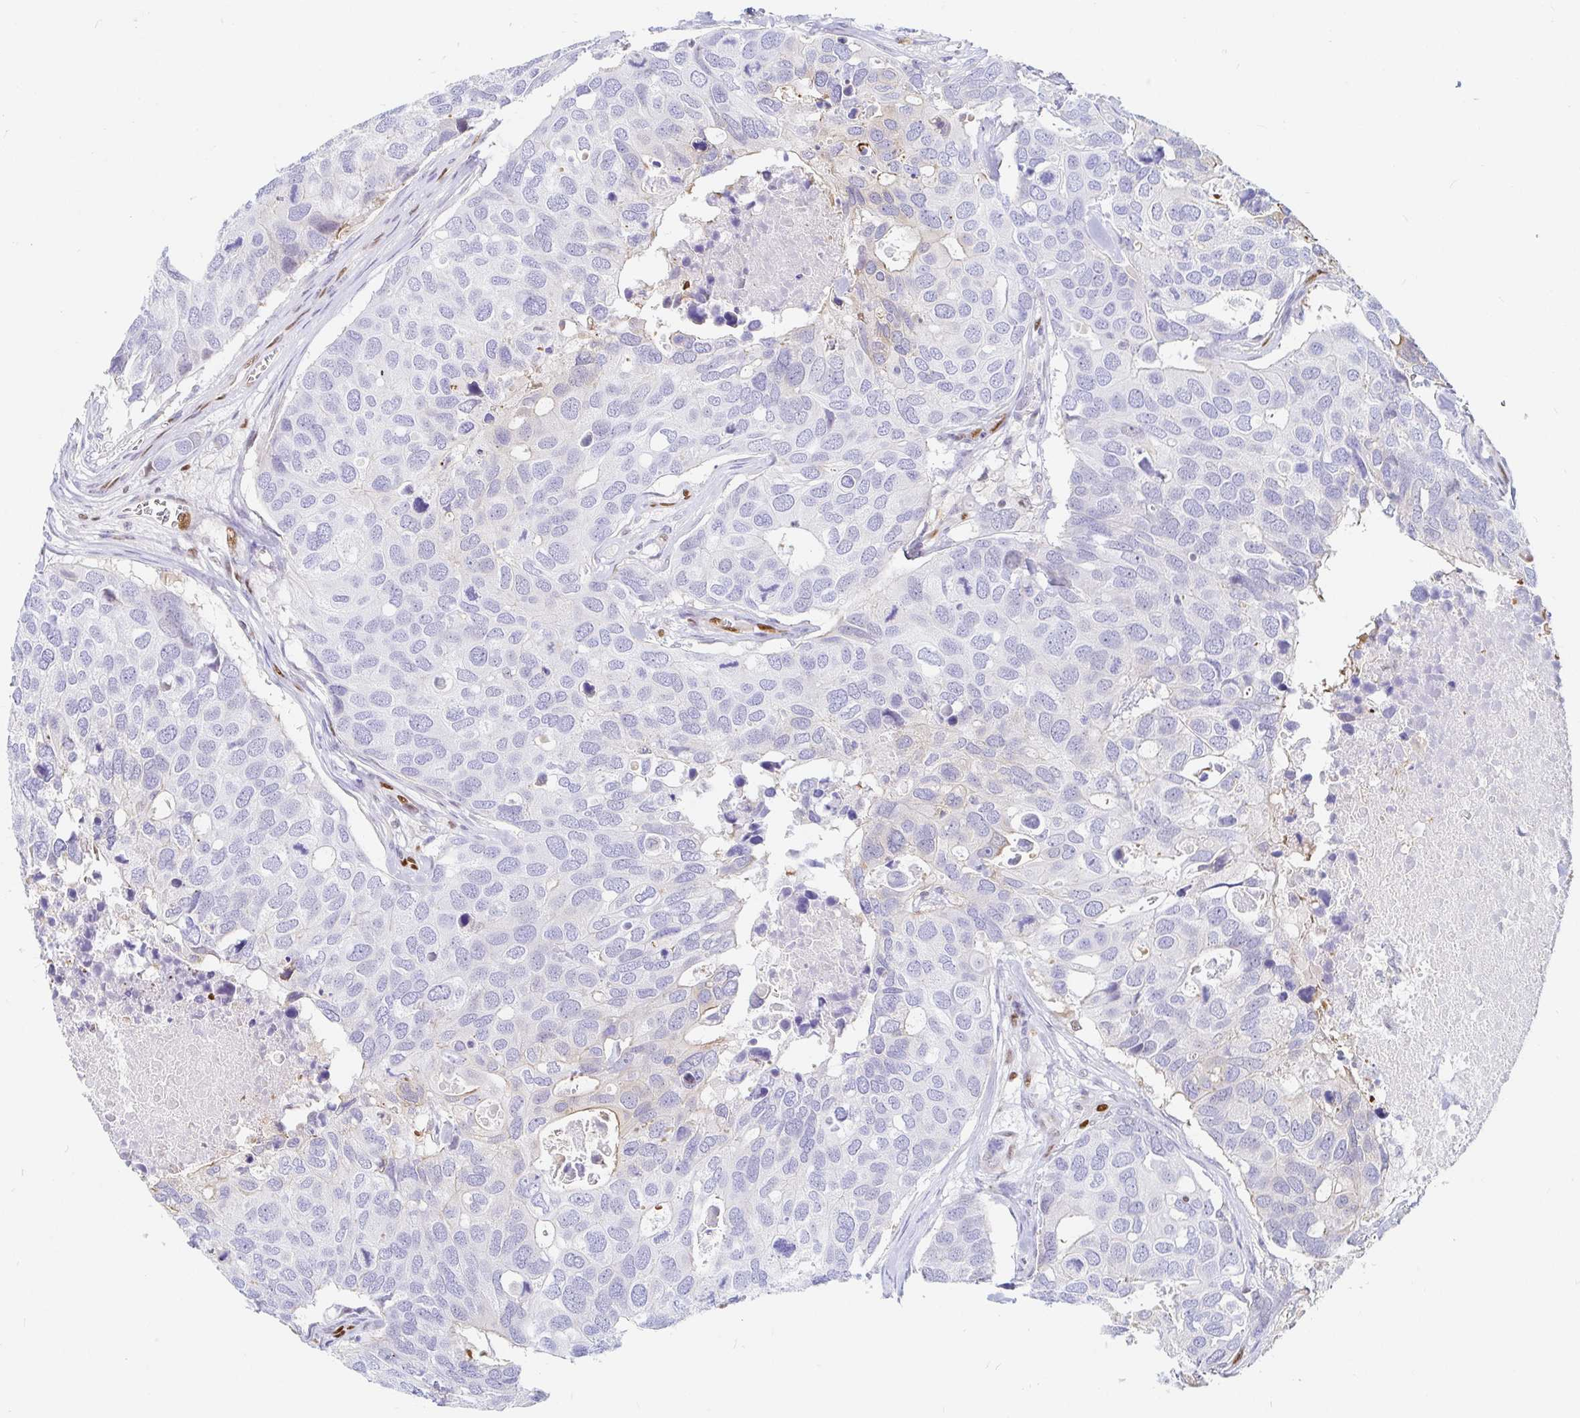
{"staining": {"intensity": "negative", "quantity": "none", "location": "none"}, "tissue": "breast cancer", "cell_type": "Tumor cells", "image_type": "cancer", "snomed": [{"axis": "morphology", "description": "Duct carcinoma"}, {"axis": "topography", "description": "Breast"}], "caption": "Tumor cells show no significant protein expression in breast cancer. (DAB IHC visualized using brightfield microscopy, high magnification).", "gene": "HINFP", "patient": {"sex": "female", "age": 83}}